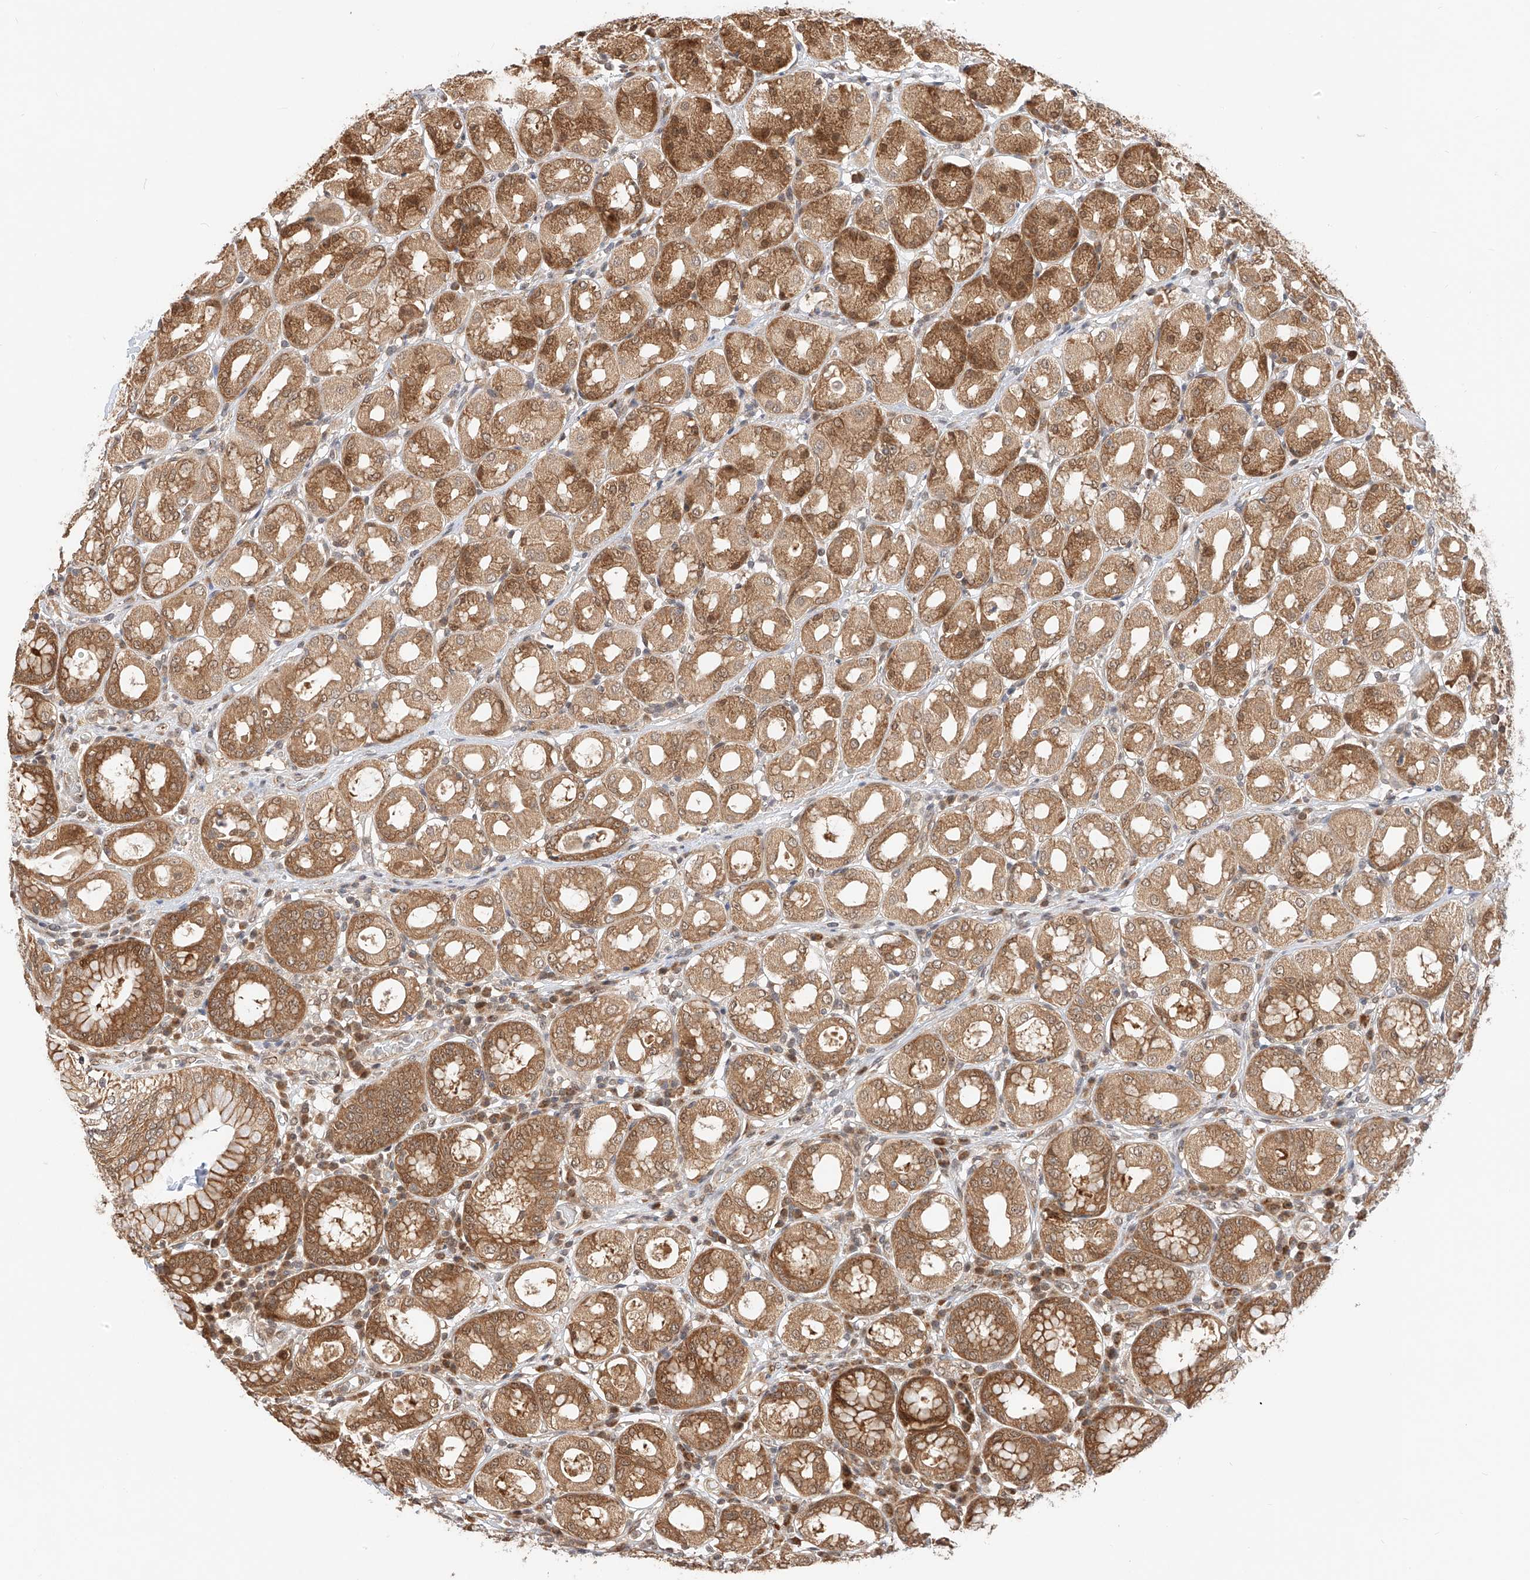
{"staining": {"intensity": "moderate", "quantity": ">75%", "location": "cytoplasmic/membranous,nuclear"}, "tissue": "stomach", "cell_type": "Glandular cells", "image_type": "normal", "snomed": [{"axis": "morphology", "description": "Normal tissue, NOS"}, {"axis": "topography", "description": "Stomach"}, {"axis": "topography", "description": "Stomach, lower"}], "caption": "A medium amount of moderate cytoplasmic/membranous,nuclear expression is seen in approximately >75% of glandular cells in normal stomach.", "gene": "EIF4H", "patient": {"sex": "female", "age": 56}}